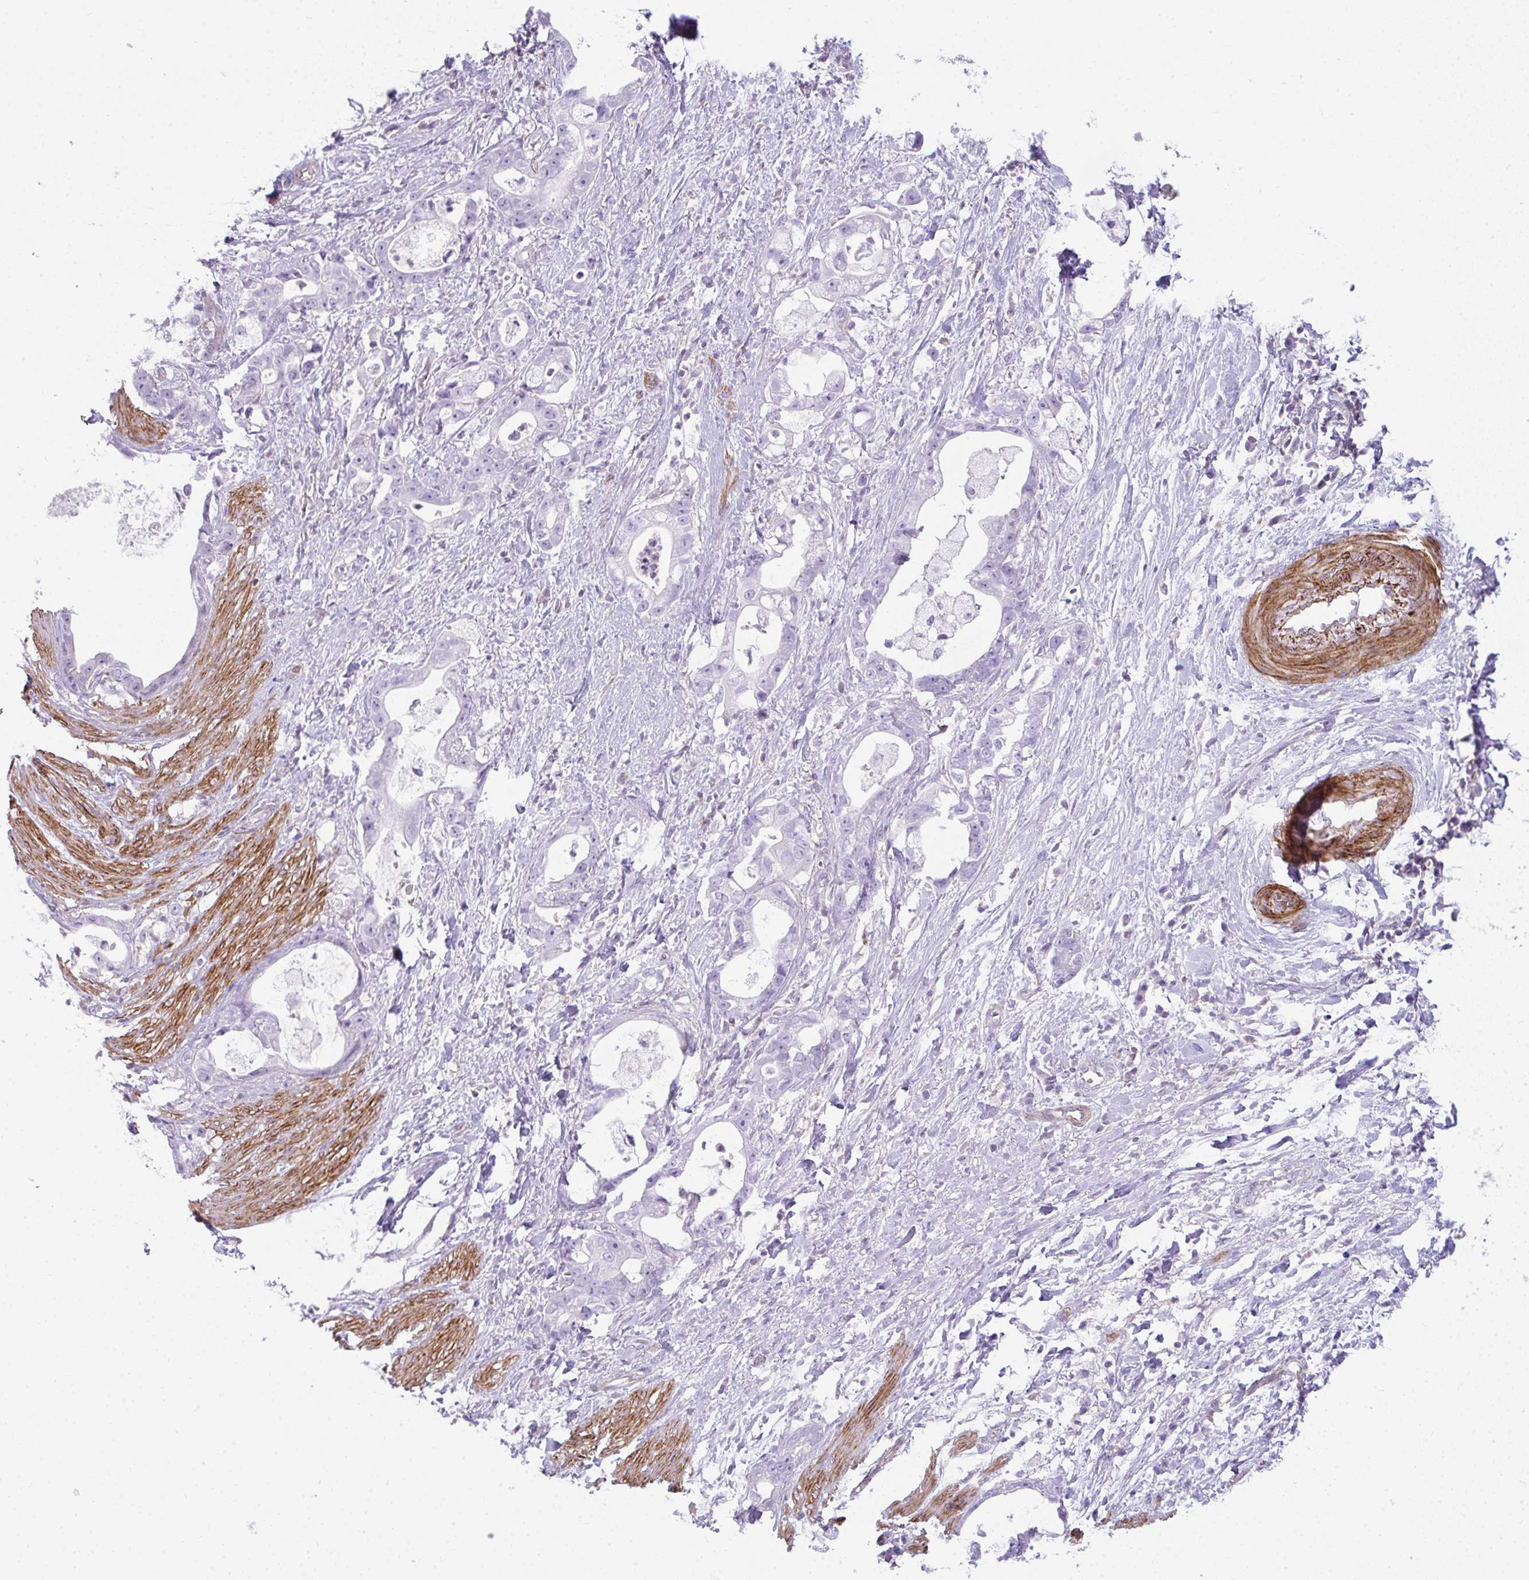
{"staining": {"intensity": "negative", "quantity": "none", "location": "none"}, "tissue": "stomach cancer", "cell_type": "Tumor cells", "image_type": "cancer", "snomed": [{"axis": "morphology", "description": "Adenocarcinoma, NOS"}, {"axis": "topography", "description": "Stomach"}], "caption": "Immunohistochemistry (IHC) of human stomach cancer reveals no positivity in tumor cells.", "gene": "CDRT15", "patient": {"sex": "male", "age": 55}}